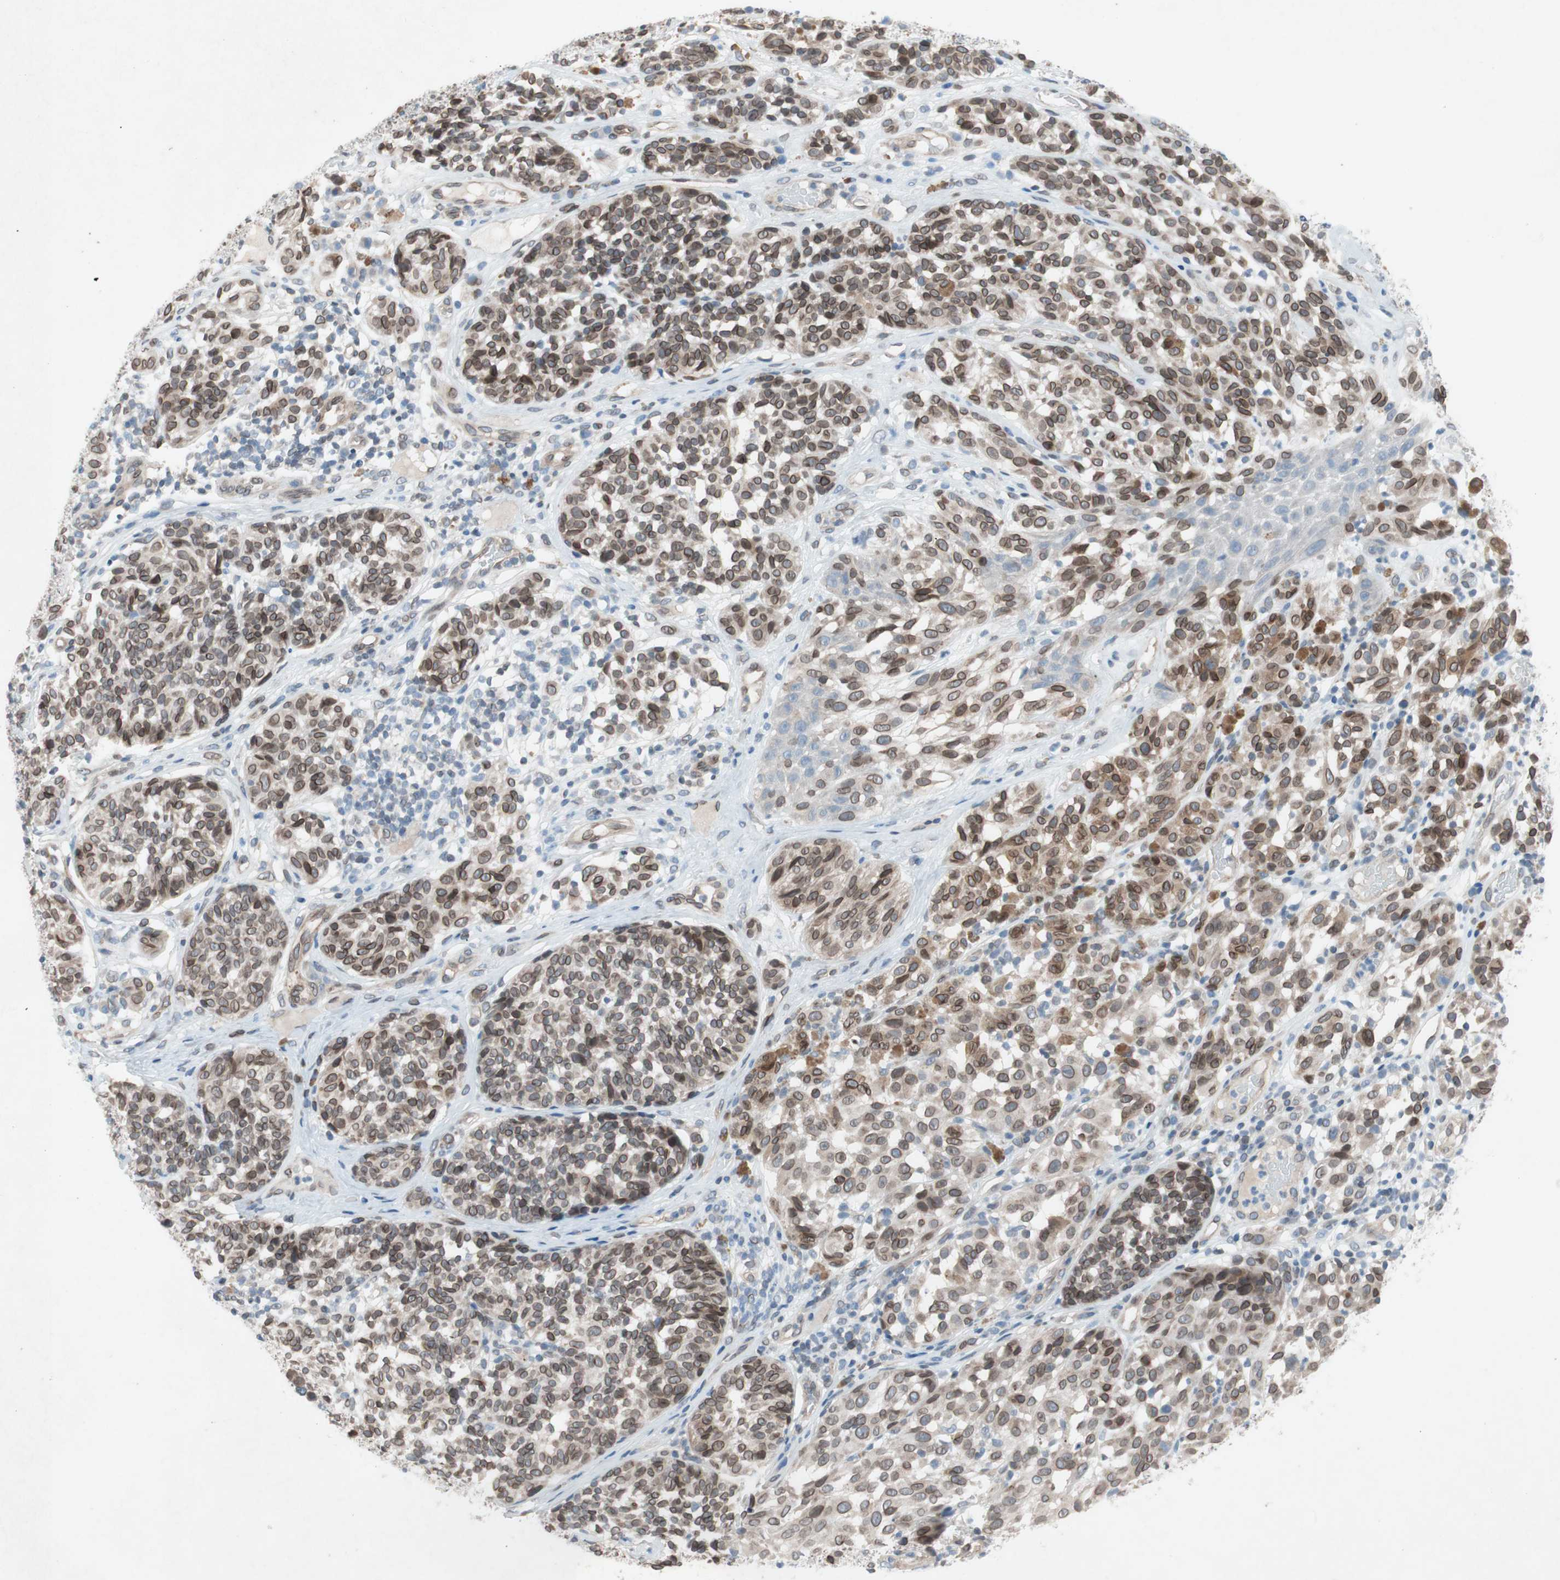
{"staining": {"intensity": "strong", "quantity": ">75%", "location": "cytoplasmic/membranous,nuclear"}, "tissue": "melanoma", "cell_type": "Tumor cells", "image_type": "cancer", "snomed": [{"axis": "morphology", "description": "Malignant melanoma, NOS"}, {"axis": "topography", "description": "Skin"}], "caption": "Malignant melanoma was stained to show a protein in brown. There is high levels of strong cytoplasmic/membranous and nuclear expression in about >75% of tumor cells.", "gene": "ARNT2", "patient": {"sex": "female", "age": 46}}